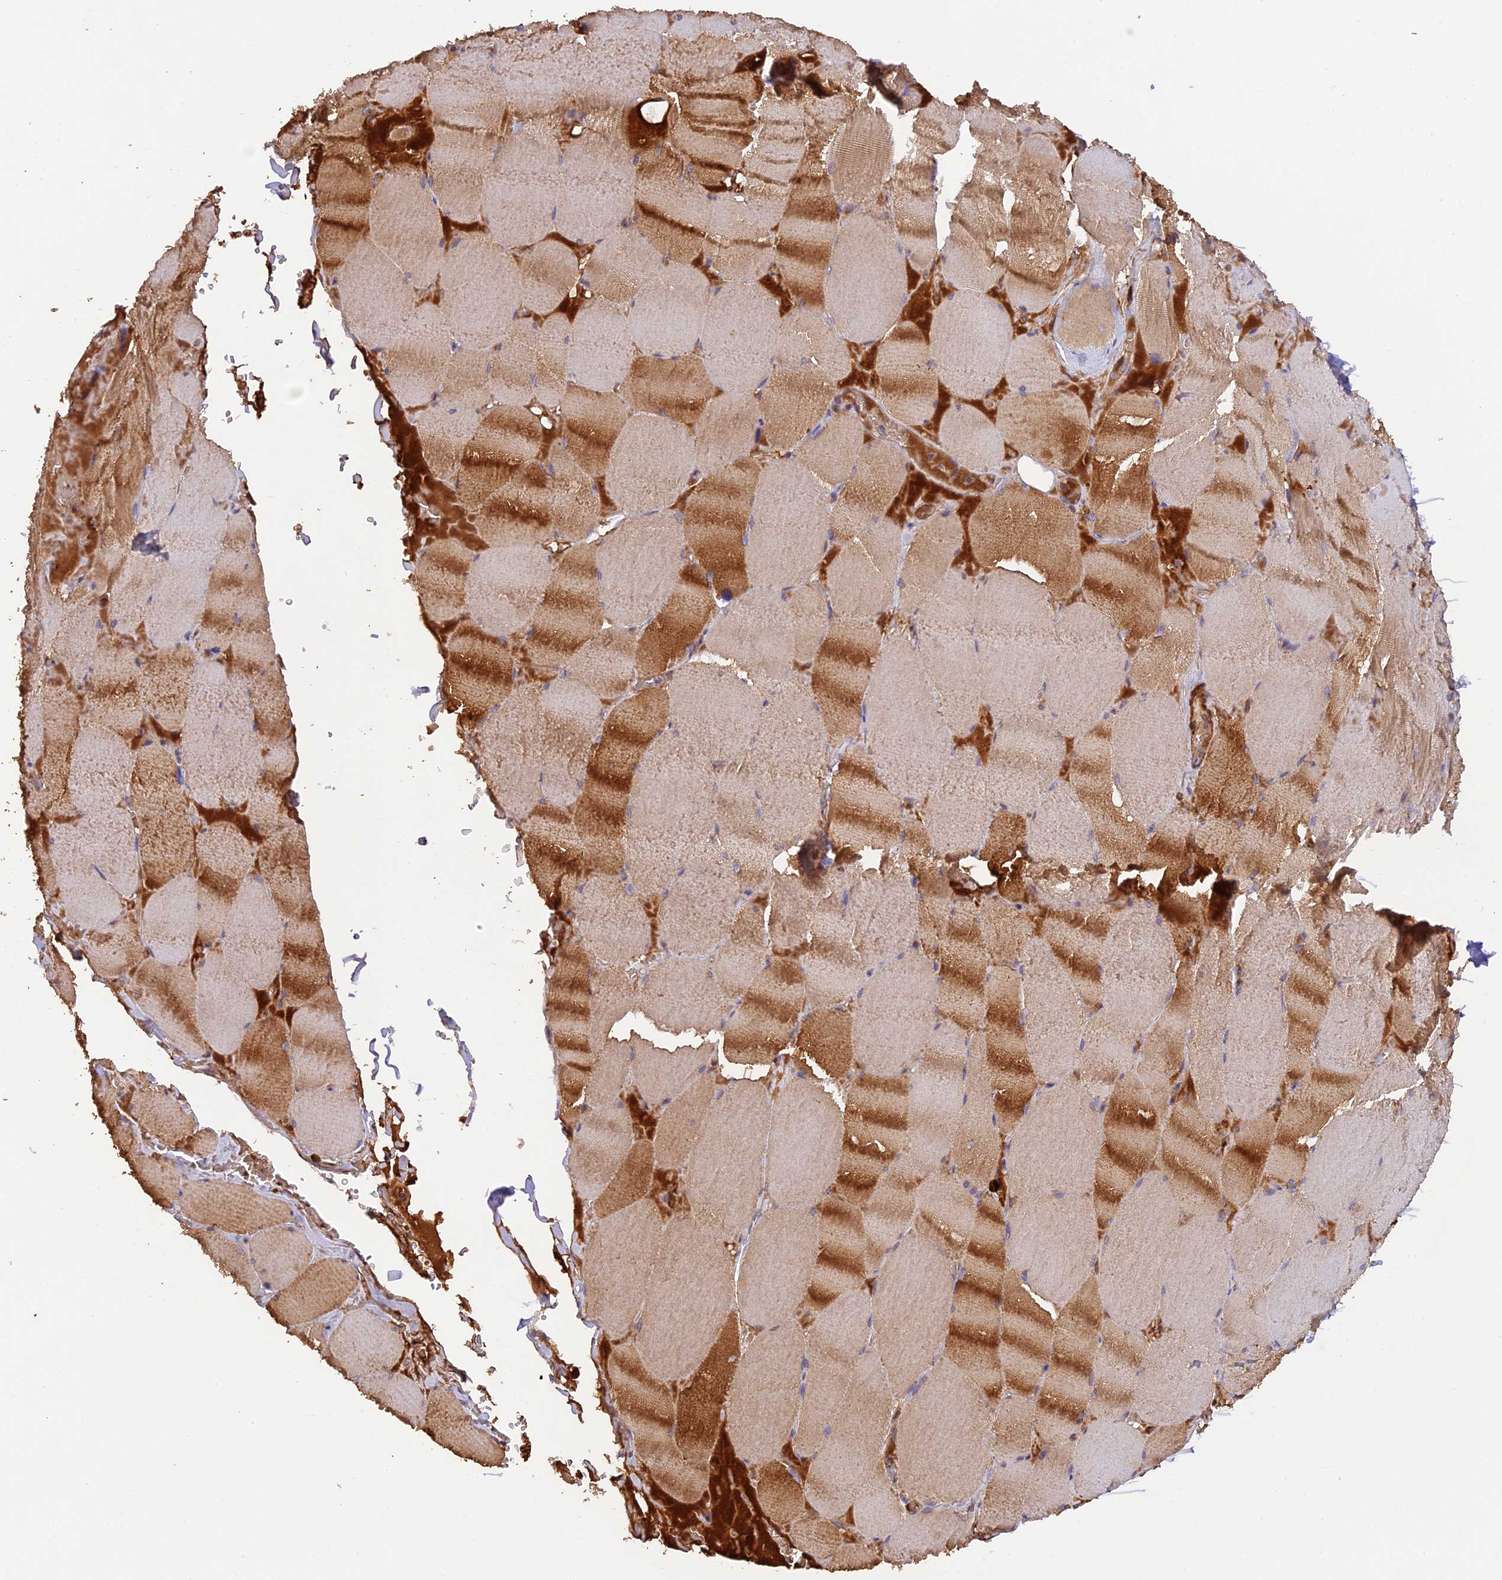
{"staining": {"intensity": "moderate", "quantity": ">75%", "location": "cytoplasmic/membranous"}, "tissue": "skeletal muscle", "cell_type": "Myocytes", "image_type": "normal", "snomed": [{"axis": "morphology", "description": "Normal tissue, NOS"}, {"axis": "topography", "description": "Skeletal muscle"}, {"axis": "topography", "description": "Head-Neck"}], "caption": "Immunohistochemistry (IHC) of unremarkable human skeletal muscle demonstrates medium levels of moderate cytoplasmic/membranous staining in approximately >75% of myocytes. Using DAB (3,3'-diaminobenzidine) (brown) and hematoxylin (blue) stains, captured at high magnification using brightfield microscopy.", "gene": "WDFY4", "patient": {"sex": "male", "age": 66}}